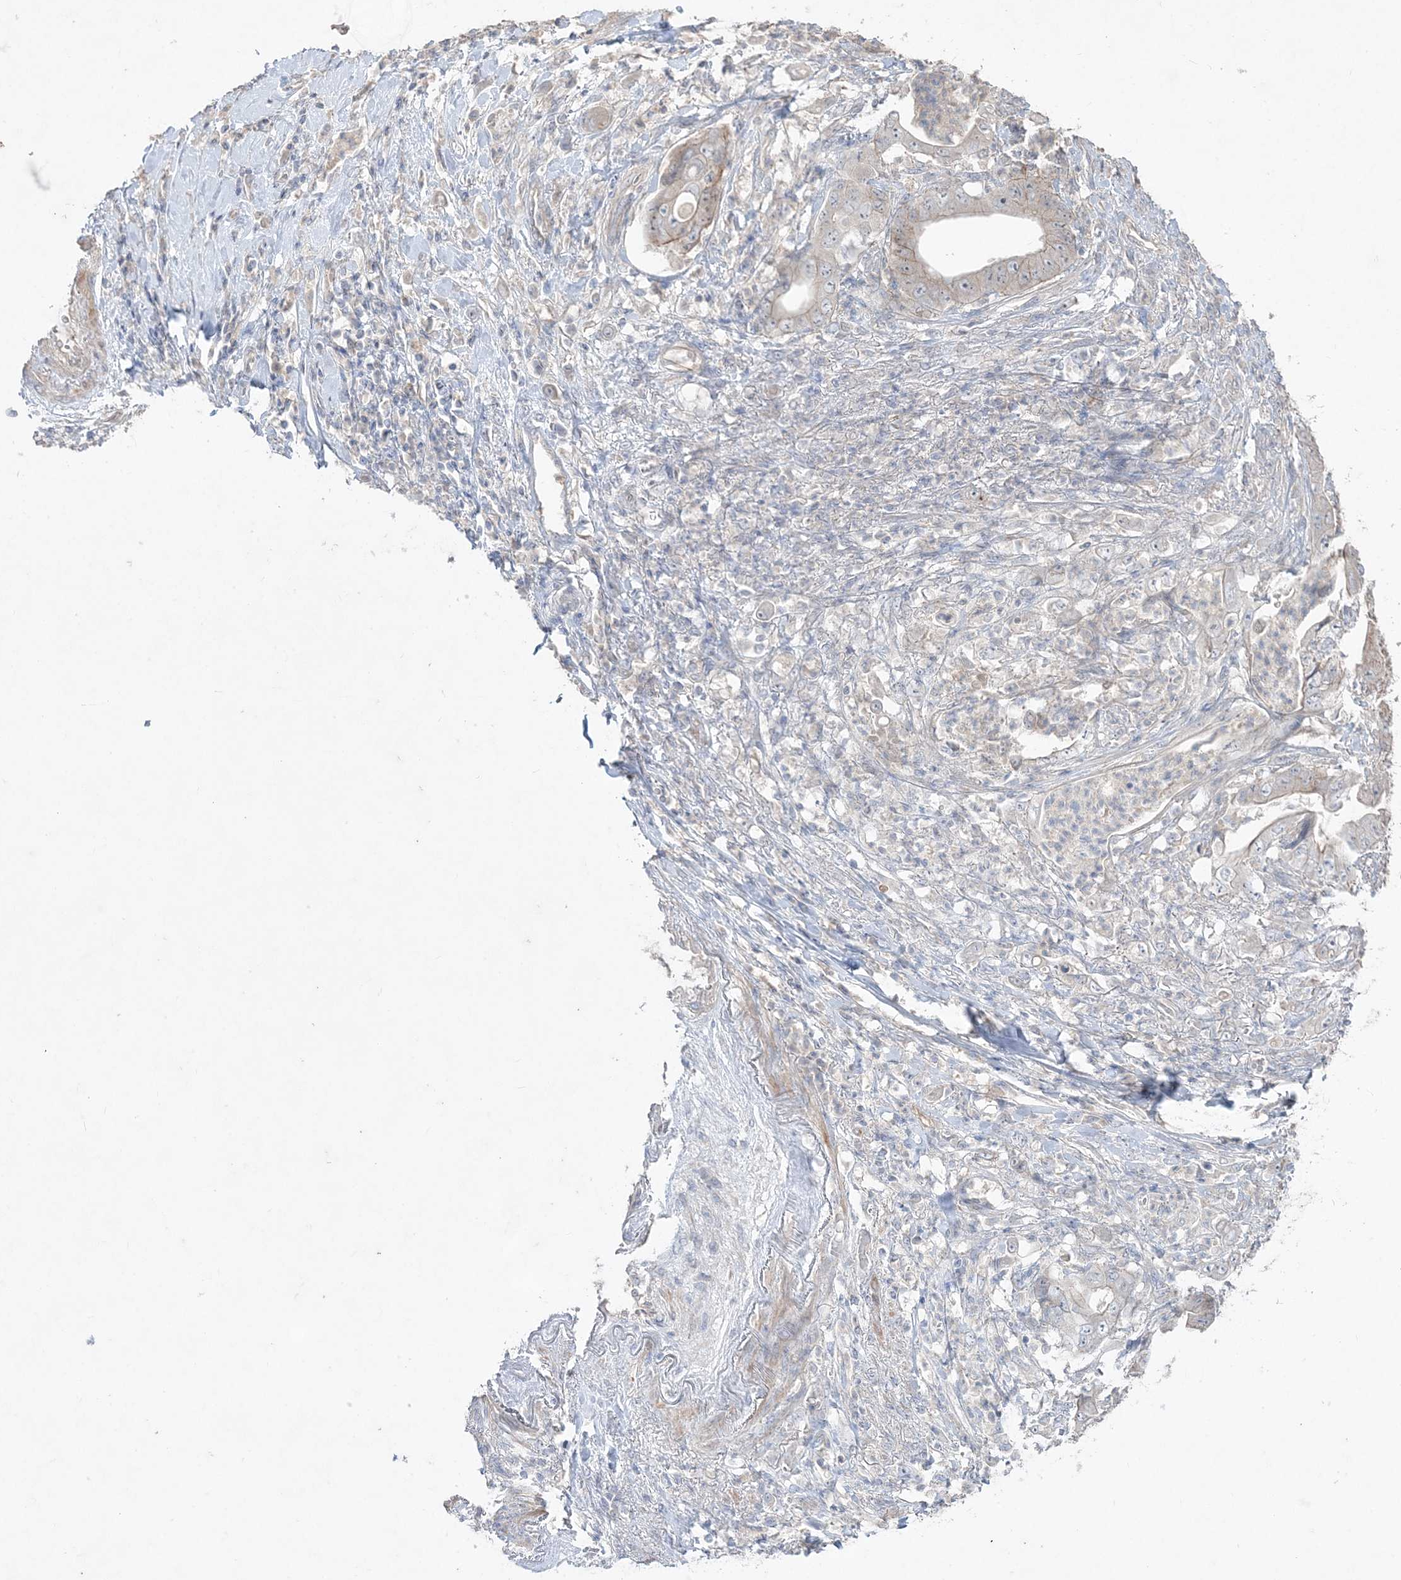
{"staining": {"intensity": "weak", "quantity": "25%-75%", "location": "cytoplasmic/membranous"}, "tissue": "stomach cancer", "cell_type": "Tumor cells", "image_type": "cancer", "snomed": [{"axis": "morphology", "description": "Adenocarcinoma, NOS"}, {"axis": "topography", "description": "Stomach"}], "caption": "Immunohistochemical staining of stomach cancer exhibits low levels of weak cytoplasmic/membranous protein expression in about 25%-75% of tumor cells. (DAB = brown stain, brightfield microscopy at high magnification).", "gene": "SH3BP4", "patient": {"sex": "female", "age": 73}}